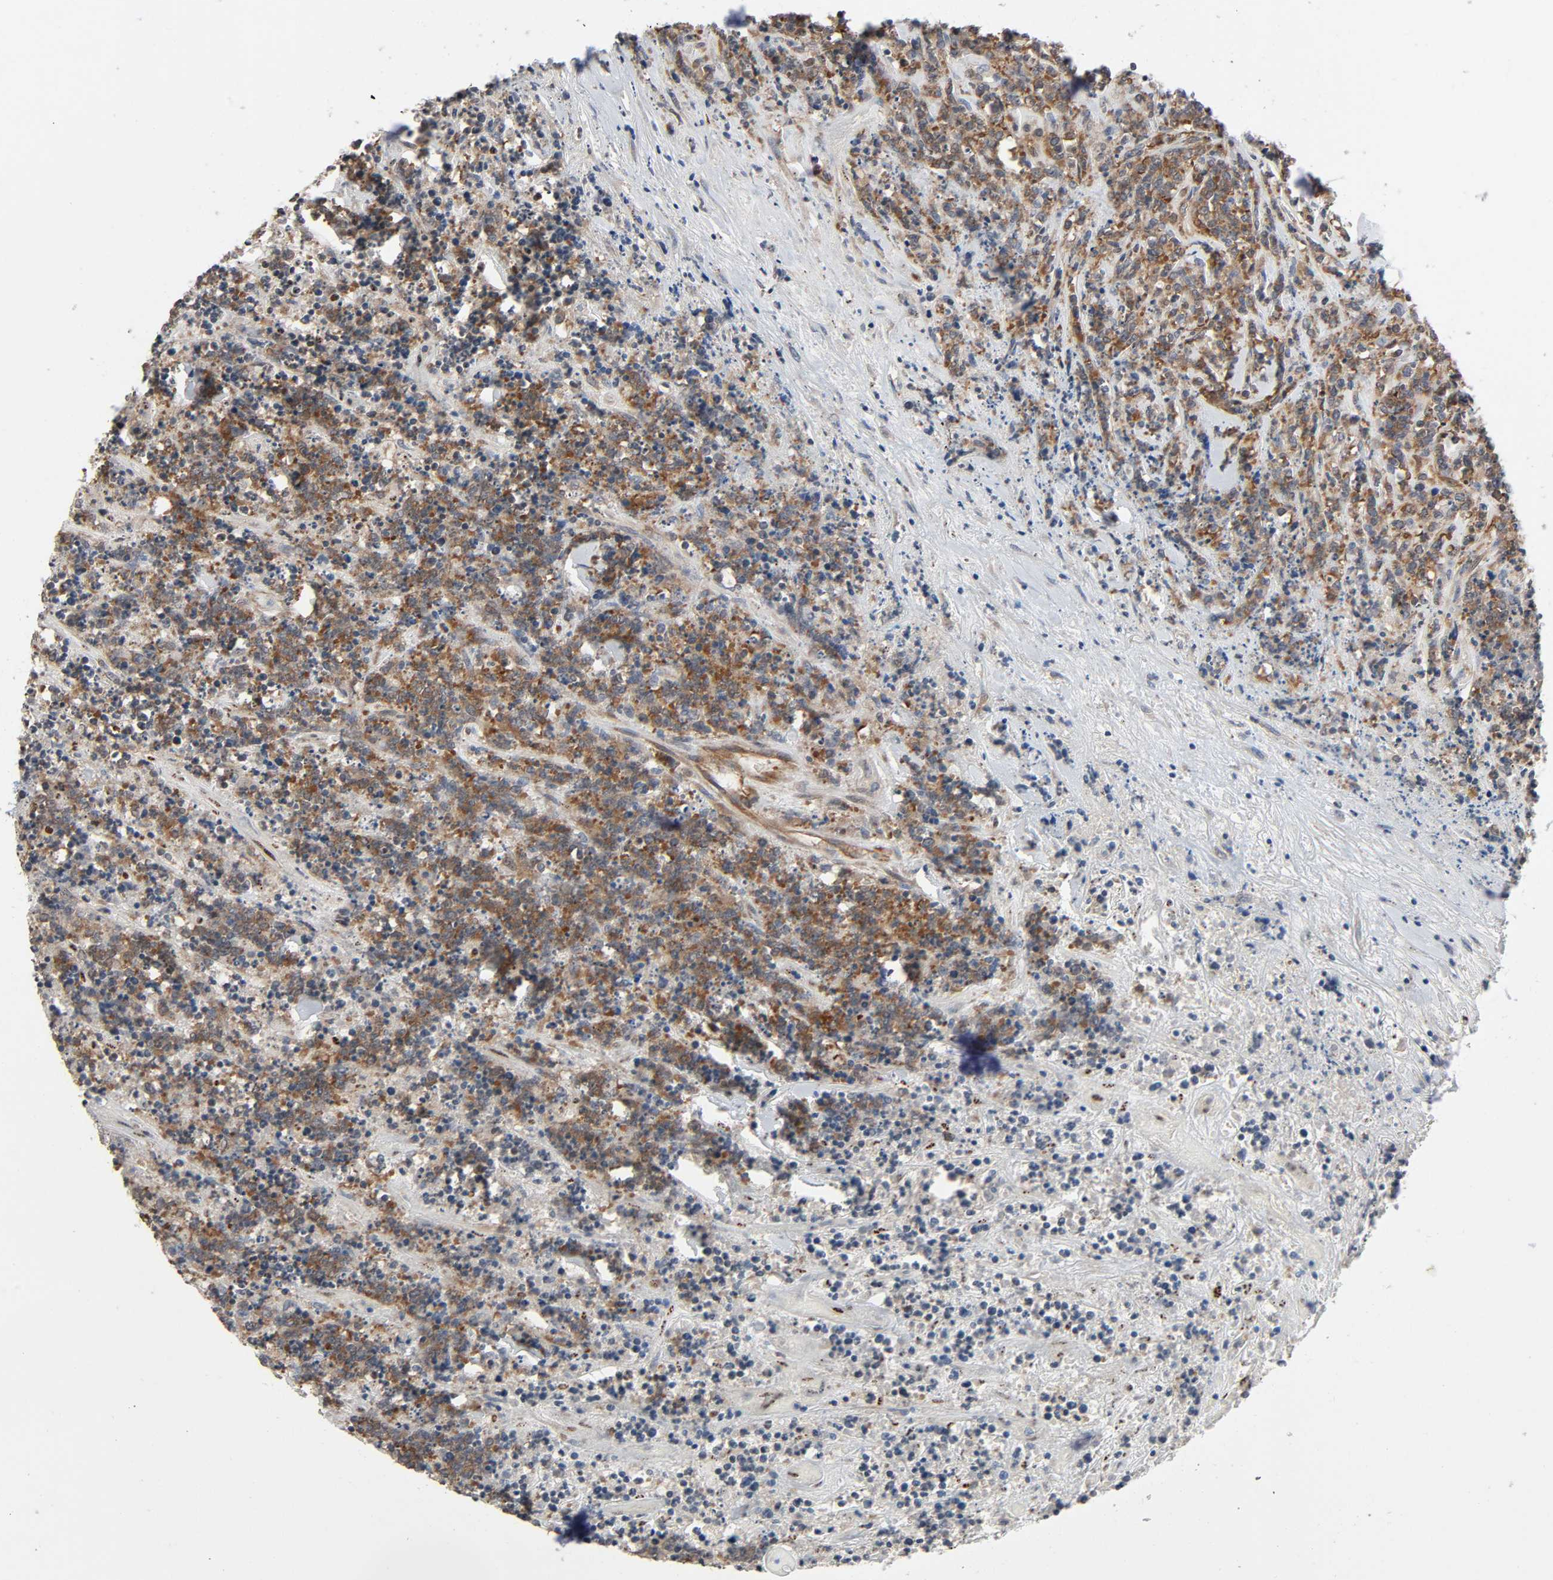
{"staining": {"intensity": "moderate", "quantity": ">75%", "location": "cytoplasmic/membranous"}, "tissue": "lymphoma", "cell_type": "Tumor cells", "image_type": "cancer", "snomed": [{"axis": "morphology", "description": "Malignant lymphoma, non-Hodgkin's type, High grade"}, {"axis": "topography", "description": "Soft tissue"}], "caption": "IHC staining of malignant lymphoma, non-Hodgkin's type (high-grade), which reveals medium levels of moderate cytoplasmic/membranous staining in approximately >75% of tumor cells indicating moderate cytoplasmic/membranous protein expression. The staining was performed using DAB (brown) for protein detection and nuclei were counterstained in hematoxylin (blue).", "gene": "PTK2", "patient": {"sex": "male", "age": 18}}